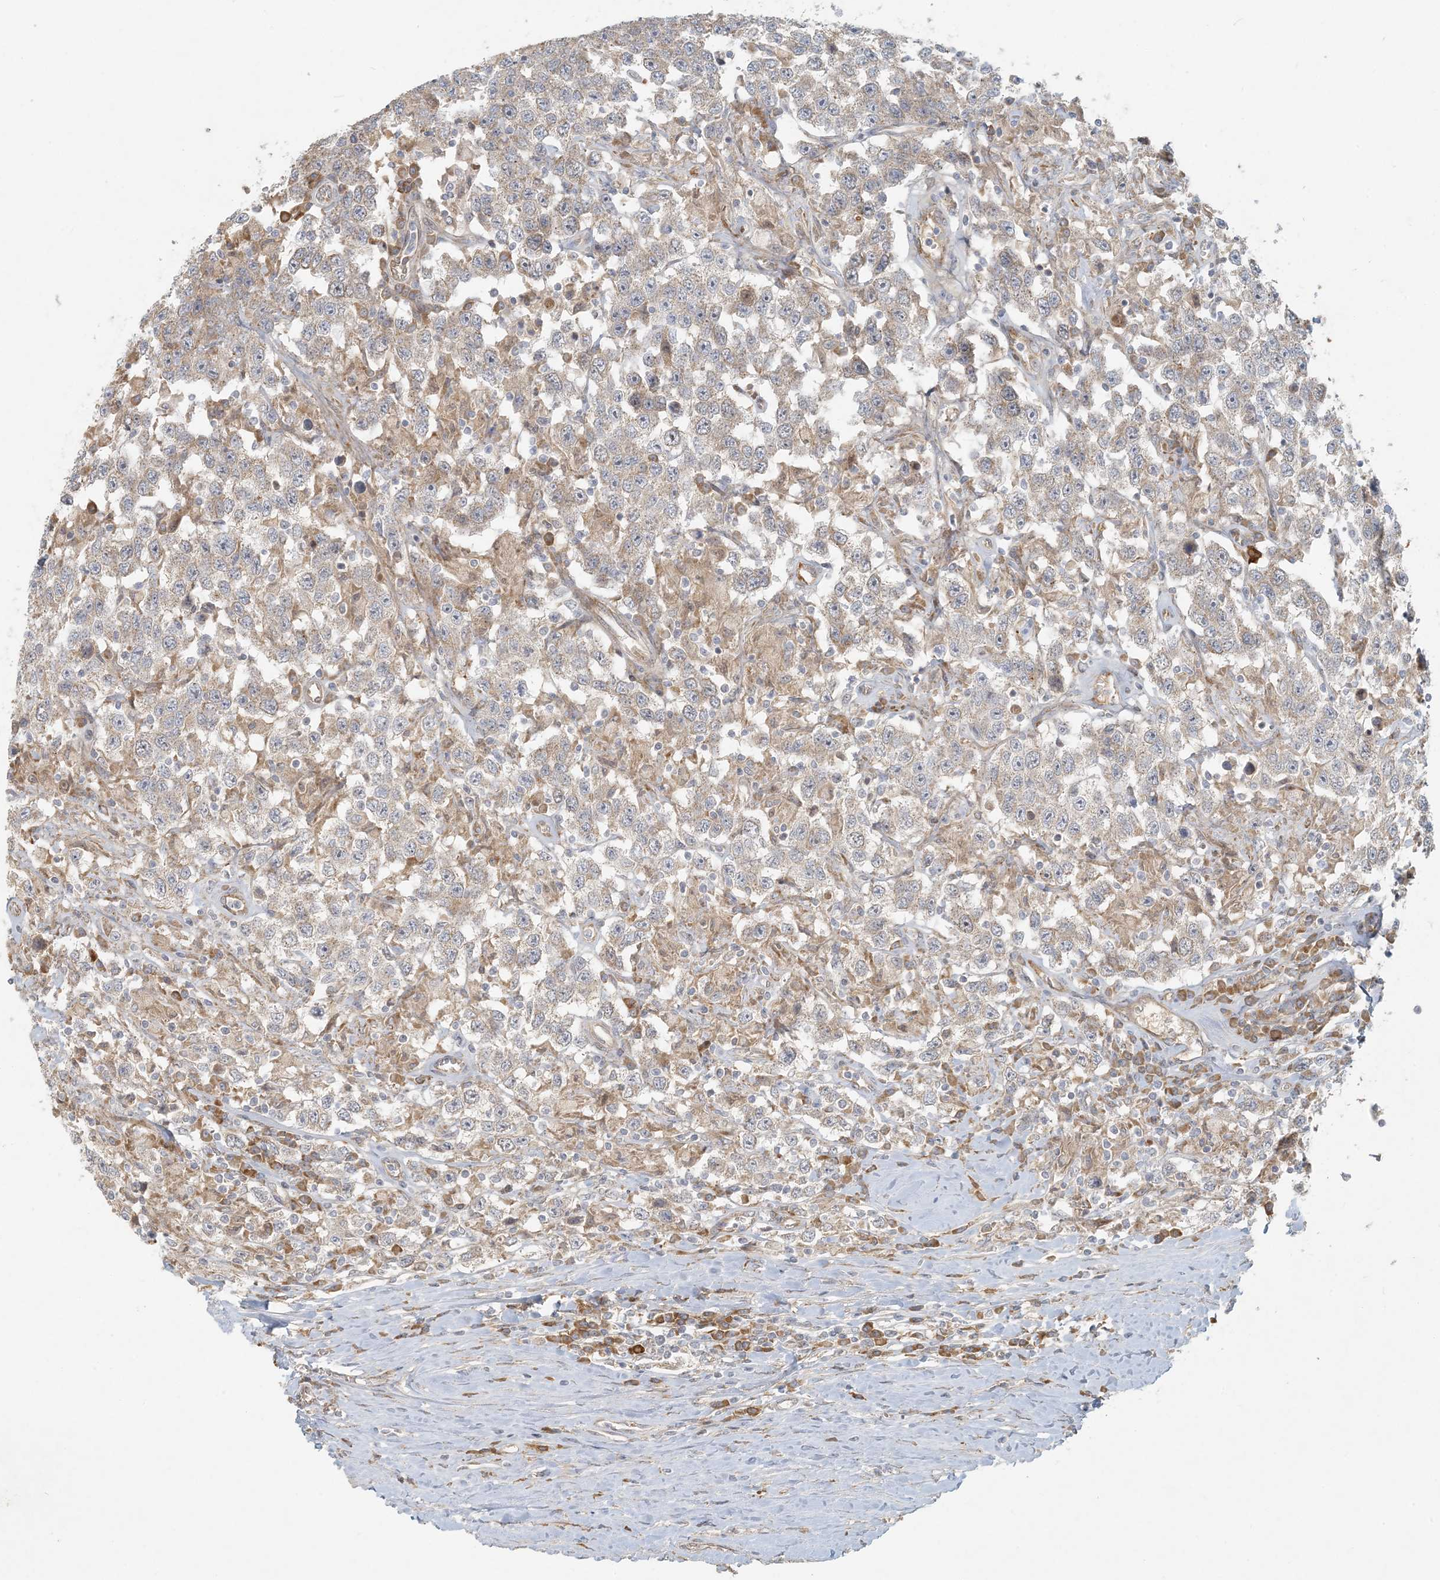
{"staining": {"intensity": "weak", "quantity": "25%-75%", "location": "cytoplasmic/membranous"}, "tissue": "testis cancer", "cell_type": "Tumor cells", "image_type": "cancer", "snomed": [{"axis": "morphology", "description": "Seminoma, NOS"}, {"axis": "topography", "description": "Testis"}], "caption": "A brown stain labels weak cytoplasmic/membranous positivity of a protein in testis seminoma tumor cells. The protein is shown in brown color, while the nuclei are stained blue.", "gene": "HACL1", "patient": {"sex": "male", "age": 41}}